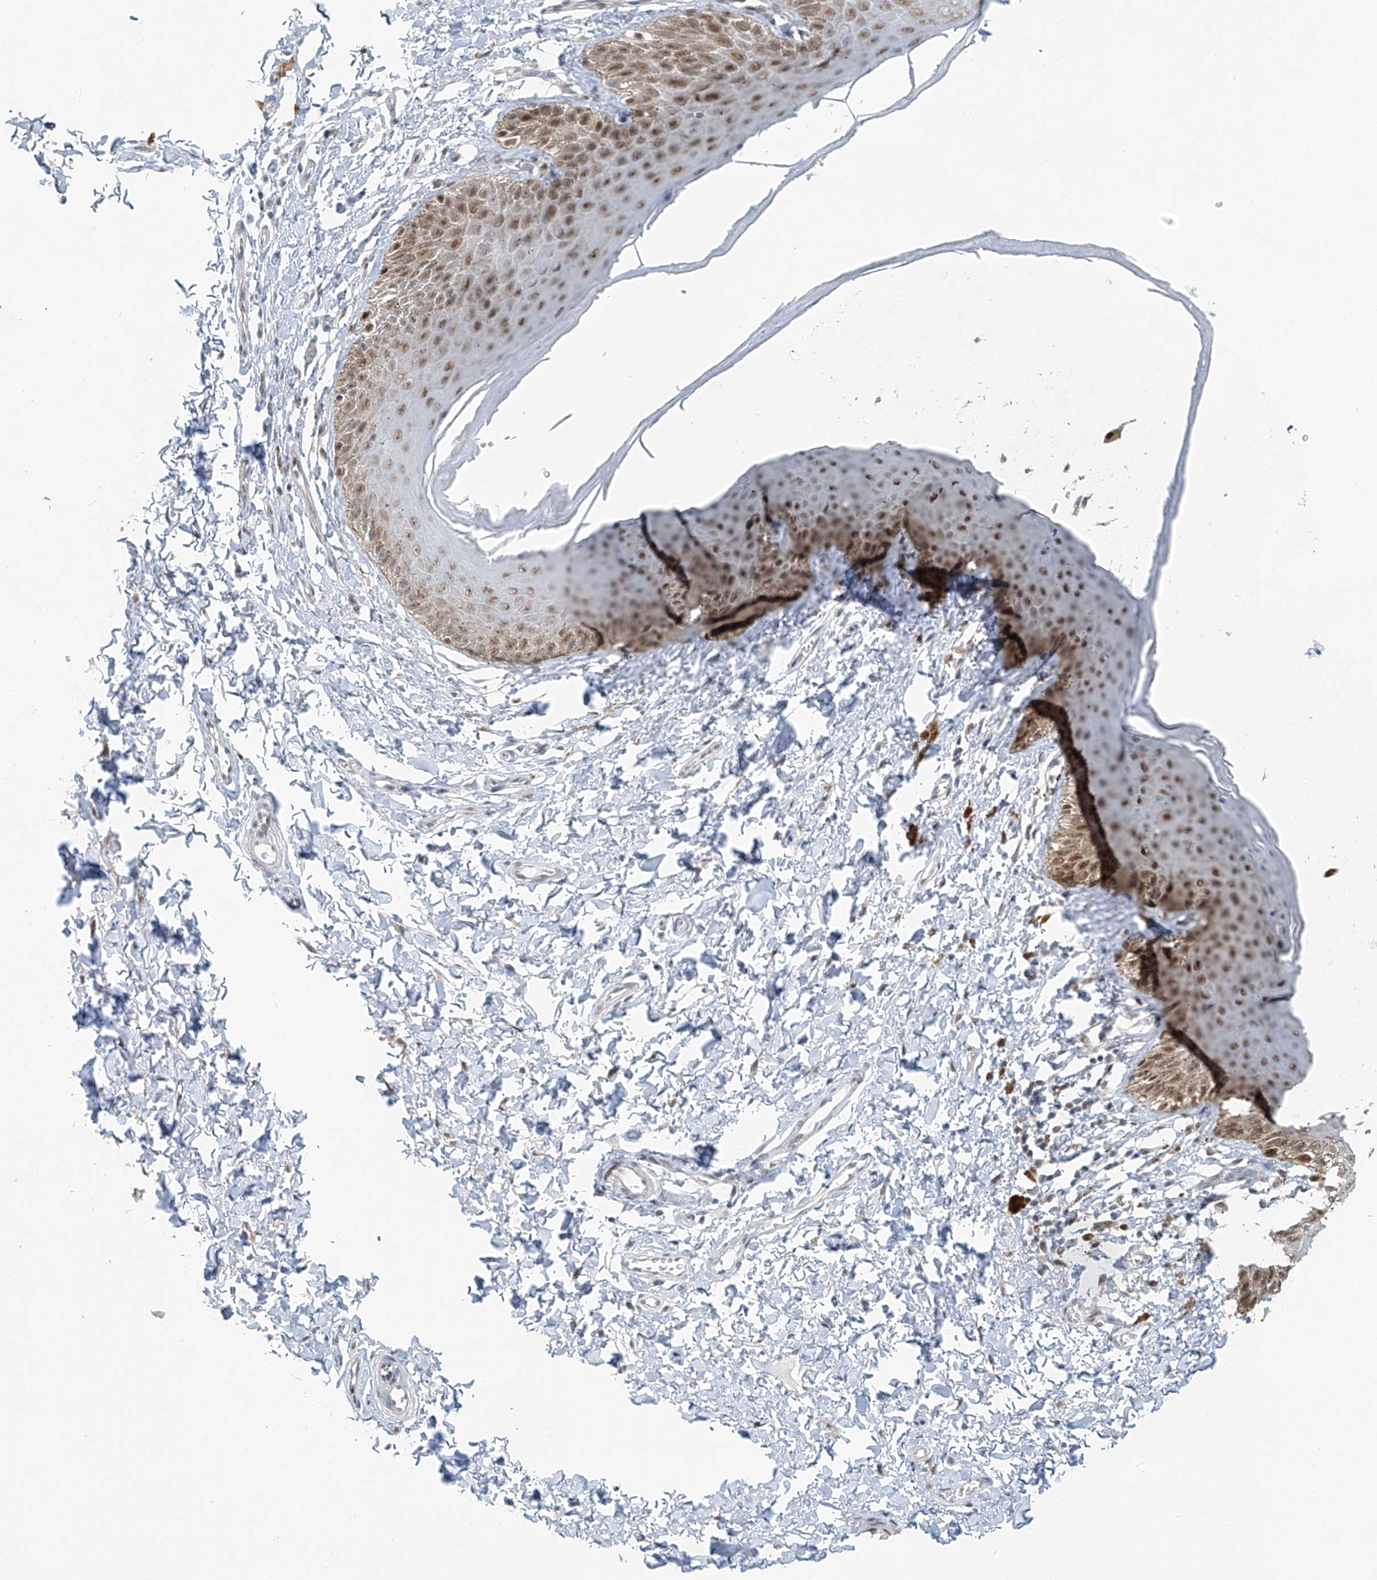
{"staining": {"intensity": "moderate", "quantity": "25%-75%", "location": "nuclear"}, "tissue": "skin", "cell_type": "Epidermal cells", "image_type": "normal", "snomed": [{"axis": "morphology", "description": "Normal tissue, NOS"}, {"axis": "topography", "description": "Anal"}], "caption": "Skin stained for a protein (brown) displays moderate nuclear positive expression in approximately 25%-75% of epidermal cells.", "gene": "TAF8", "patient": {"sex": "male", "age": 44}}